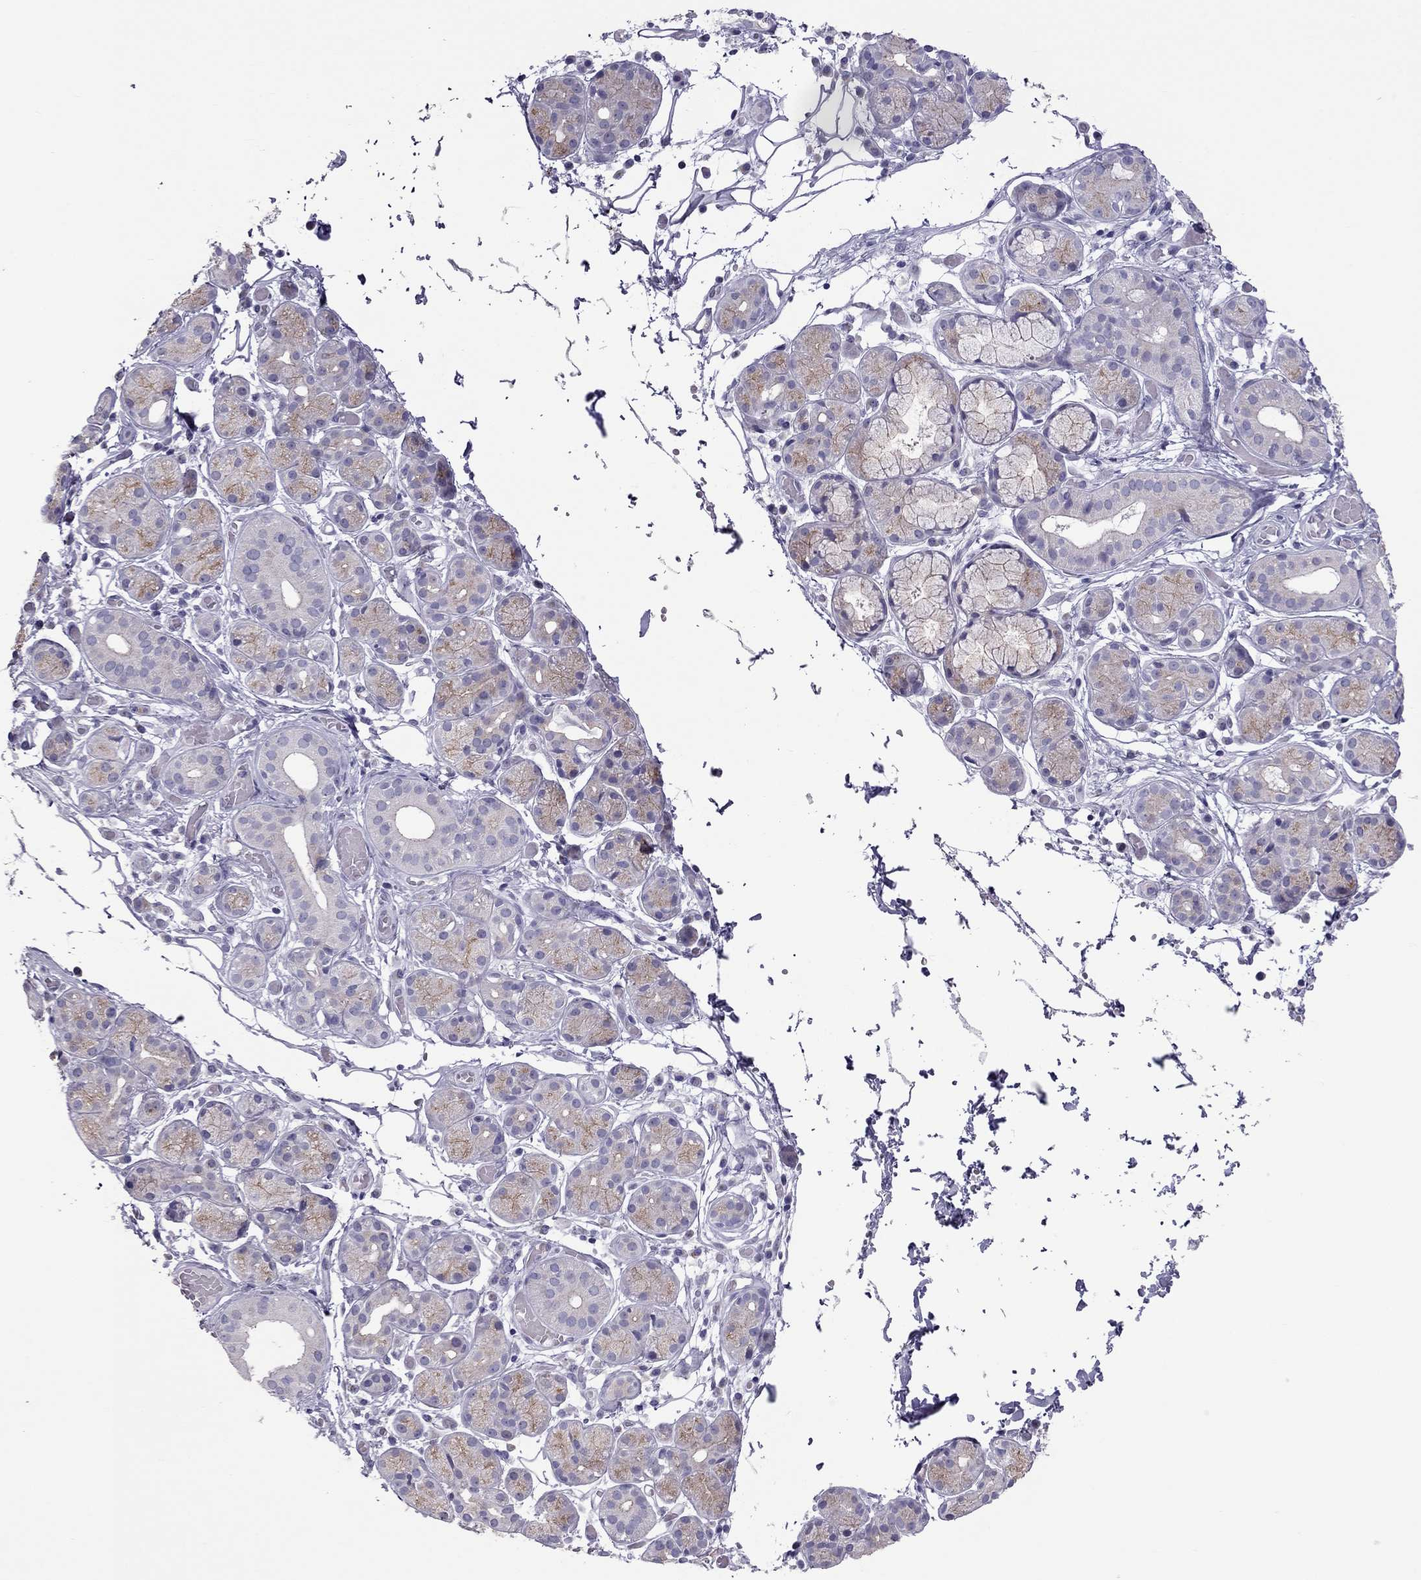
{"staining": {"intensity": "moderate", "quantity": "<25%", "location": "cytoplasmic/membranous"}, "tissue": "salivary gland", "cell_type": "Glandular cells", "image_type": "normal", "snomed": [{"axis": "morphology", "description": "Normal tissue, NOS"}, {"axis": "topography", "description": "Salivary gland"}, {"axis": "topography", "description": "Peripheral nerve tissue"}], "caption": "An immunohistochemistry (IHC) image of benign tissue is shown. Protein staining in brown labels moderate cytoplasmic/membranous positivity in salivary gland within glandular cells.", "gene": "TEX14", "patient": {"sex": "male", "age": 71}}